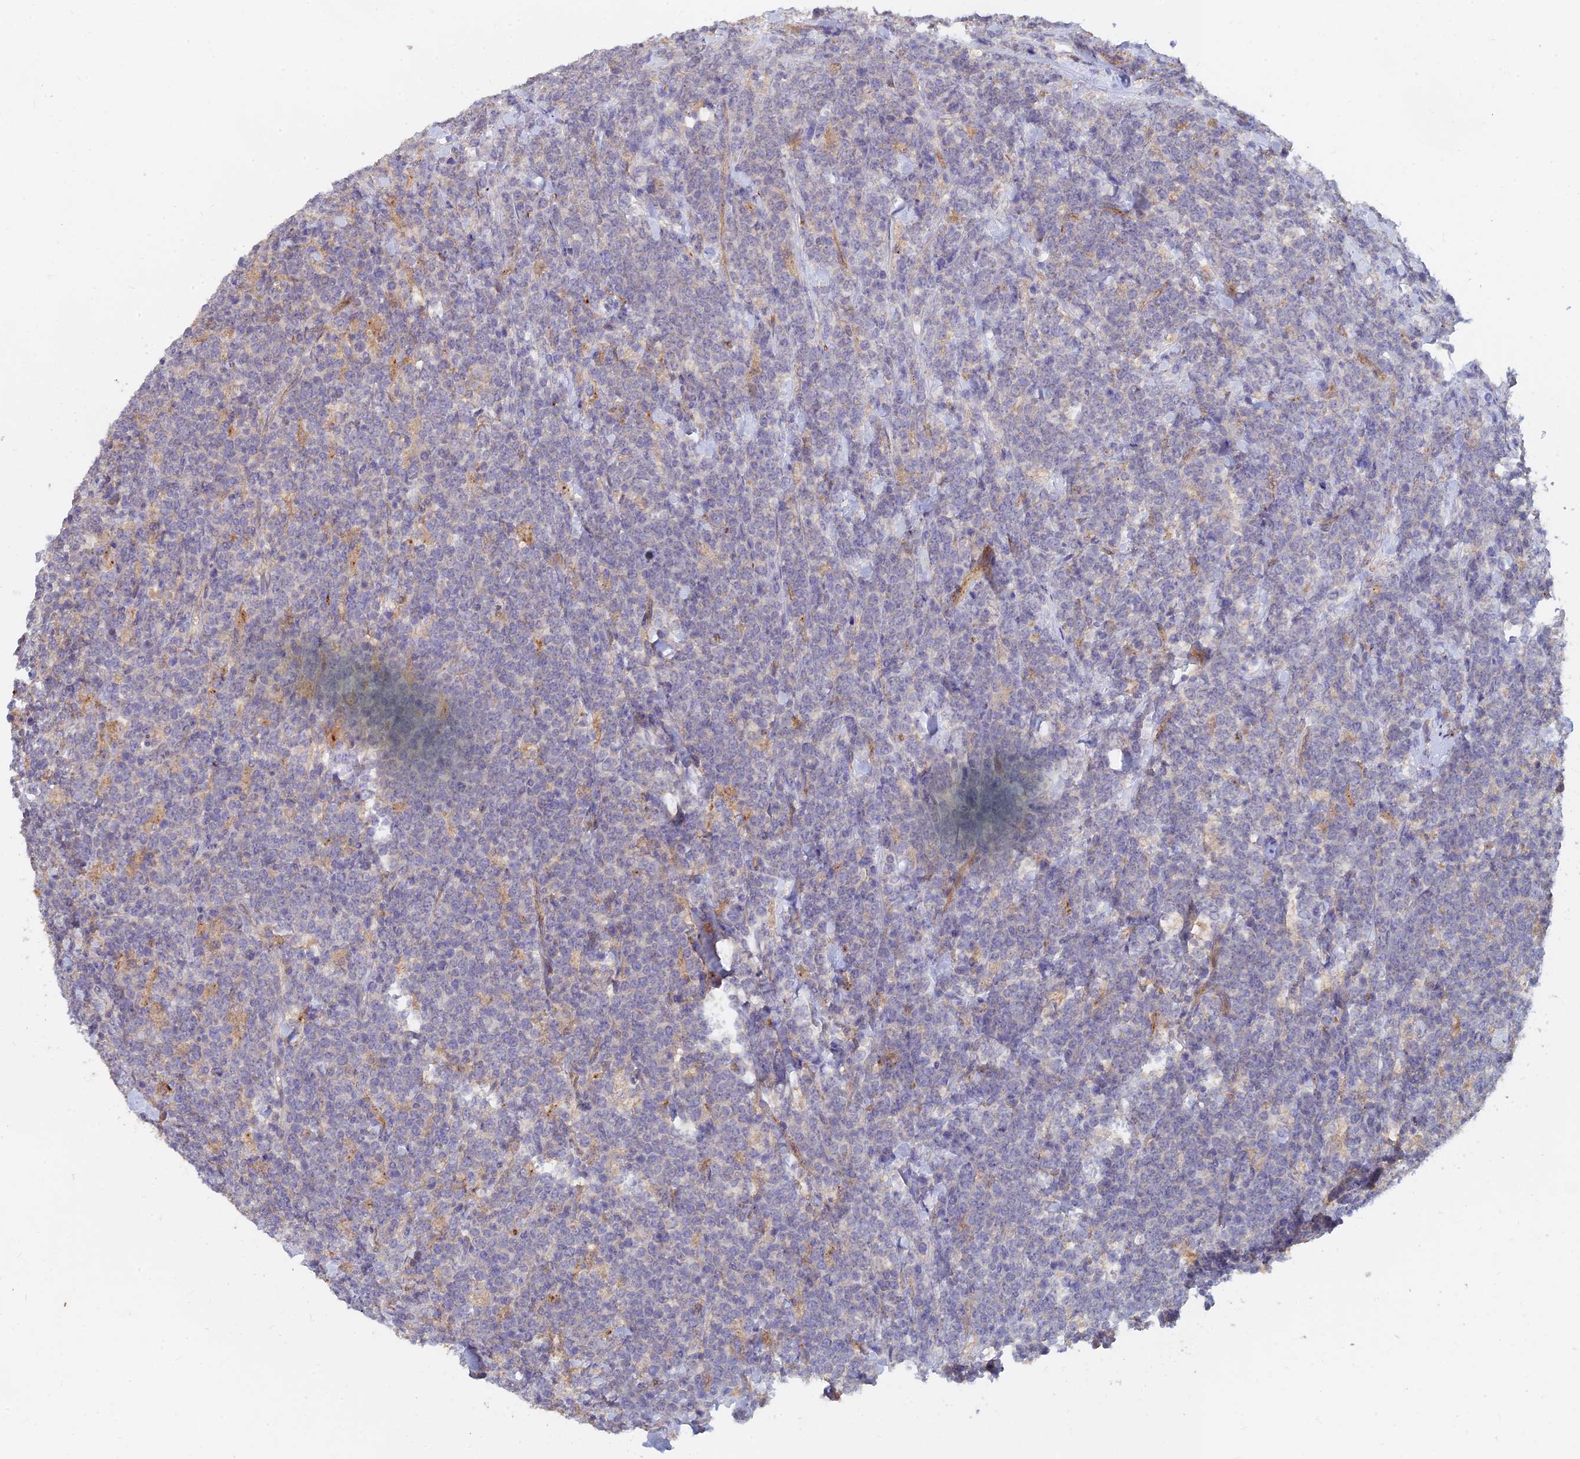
{"staining": {"intensity": "negative", "quantity": "none", "location": "none"}, "tissue": "lymphoma", "cell_type": "Tumor cells", "image_type": "cancer", "snomed": [{"axis": "morphology", "description": "Malignant lymphoma, non-Hodgkin's type, High grade"}, {"axis": "topography", "description": "Small intestine"}], "caption": "An image of human lymphoma is negative for staining in tumor cells.", "gene": "ARRDC1", "patient": {"sex": "male", "age": 8}}